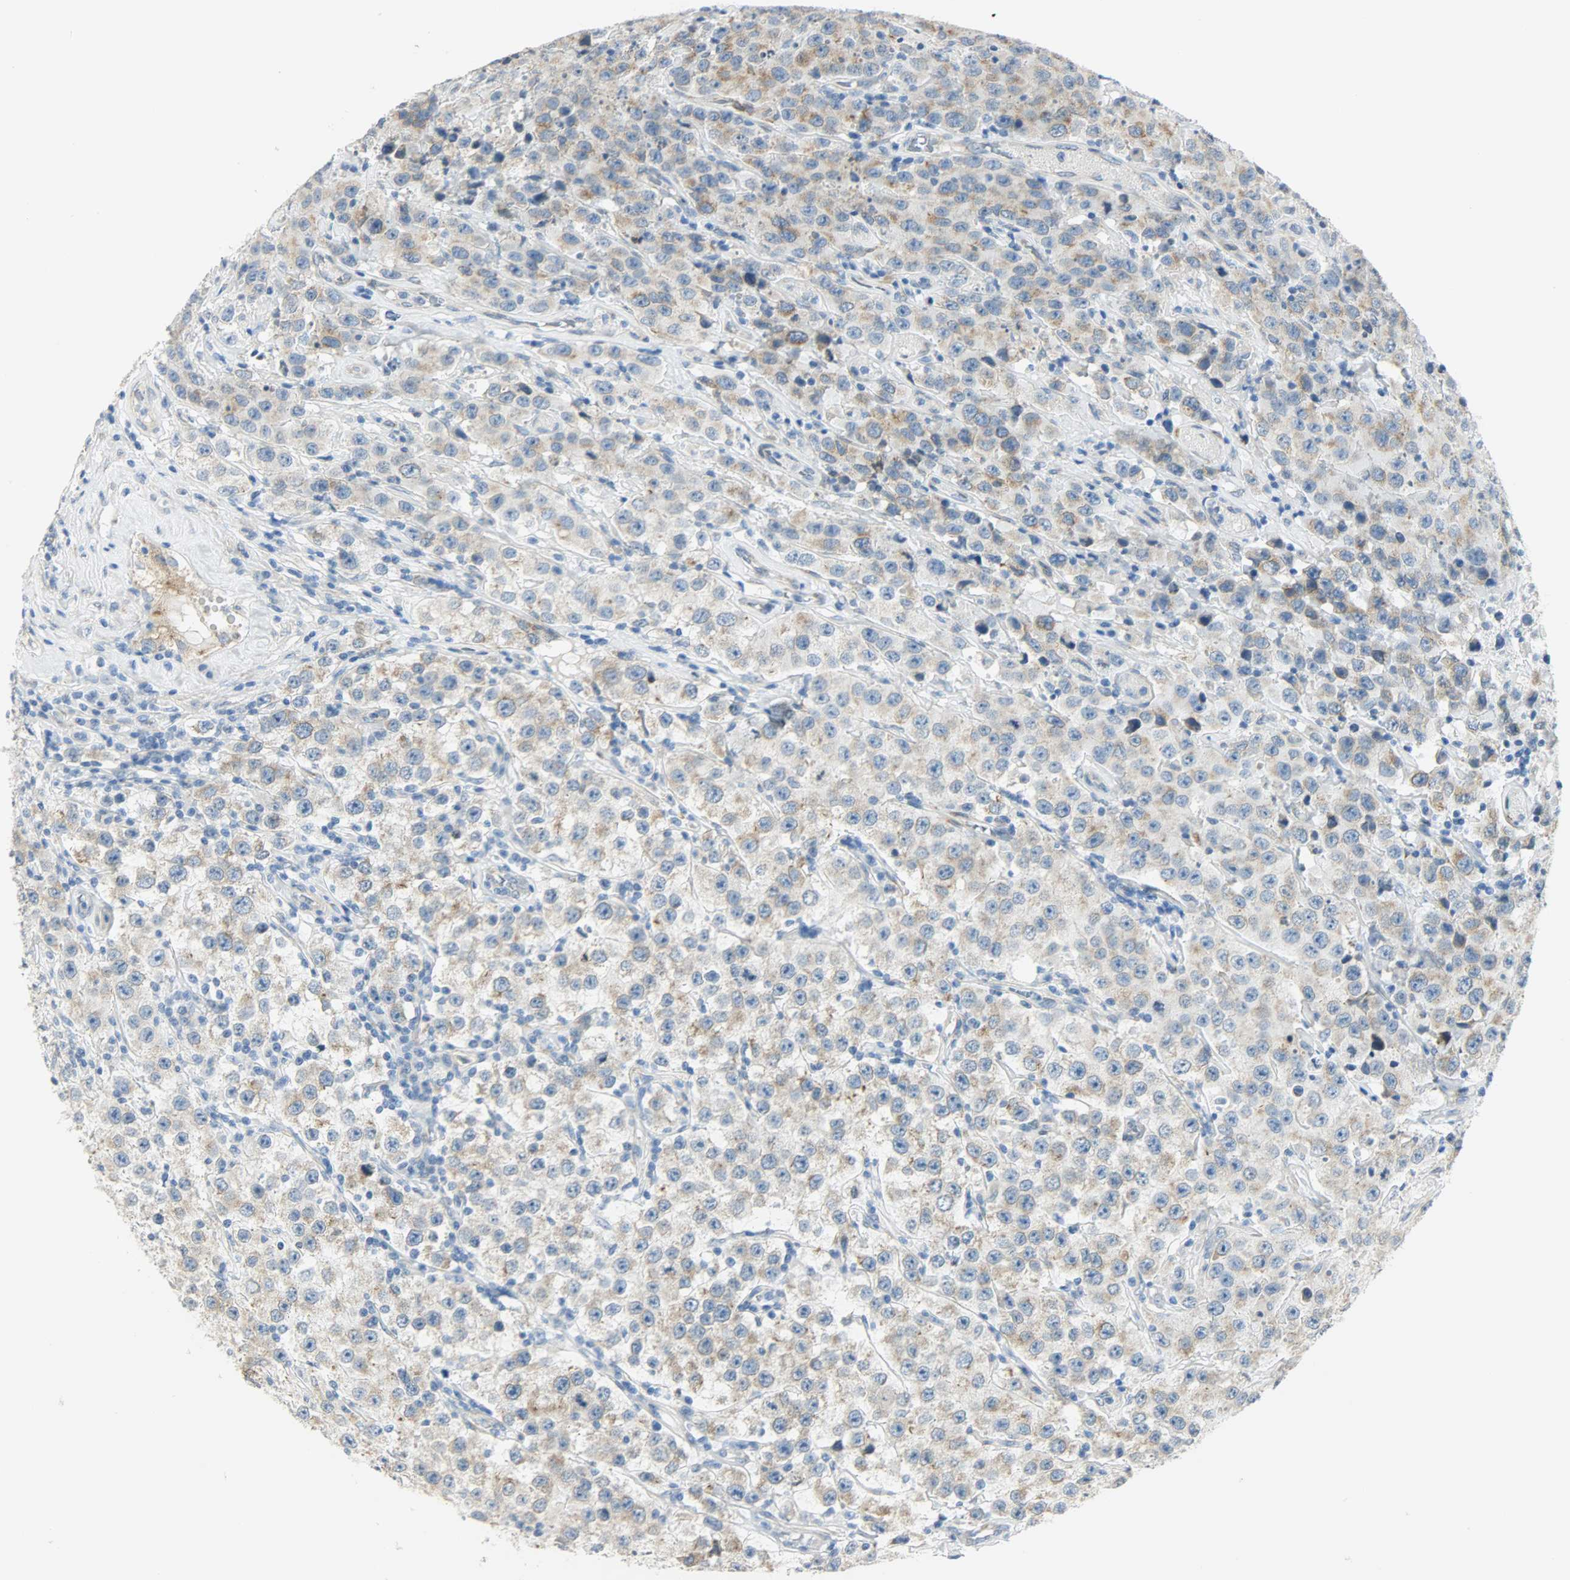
{"staining": {"intensity": "moderate", "quantity": ">75%", "location": "cytoplasmic/membranous"}, "tissue": "testis cancer", "cell_type": "Tumor cells", "image_type": "cancer", "snomed": [{"axis": "morphology", "description": "Seminoma, NOS"}, {"axis": "topography", "description": "Testis"}], "caption": "Moderate cytoplasmic/membranous protein expression is identified in about >75% of tumor cells in seminoma (testis). The staining is performed using DAB (3,3'-diaminobenzidine) brown chromogen to label protein expression. The nuclei are counter-stained blue using hematoxylin.", "gene": "PKD2", "patient": {"sex": "male", "age": 52}}